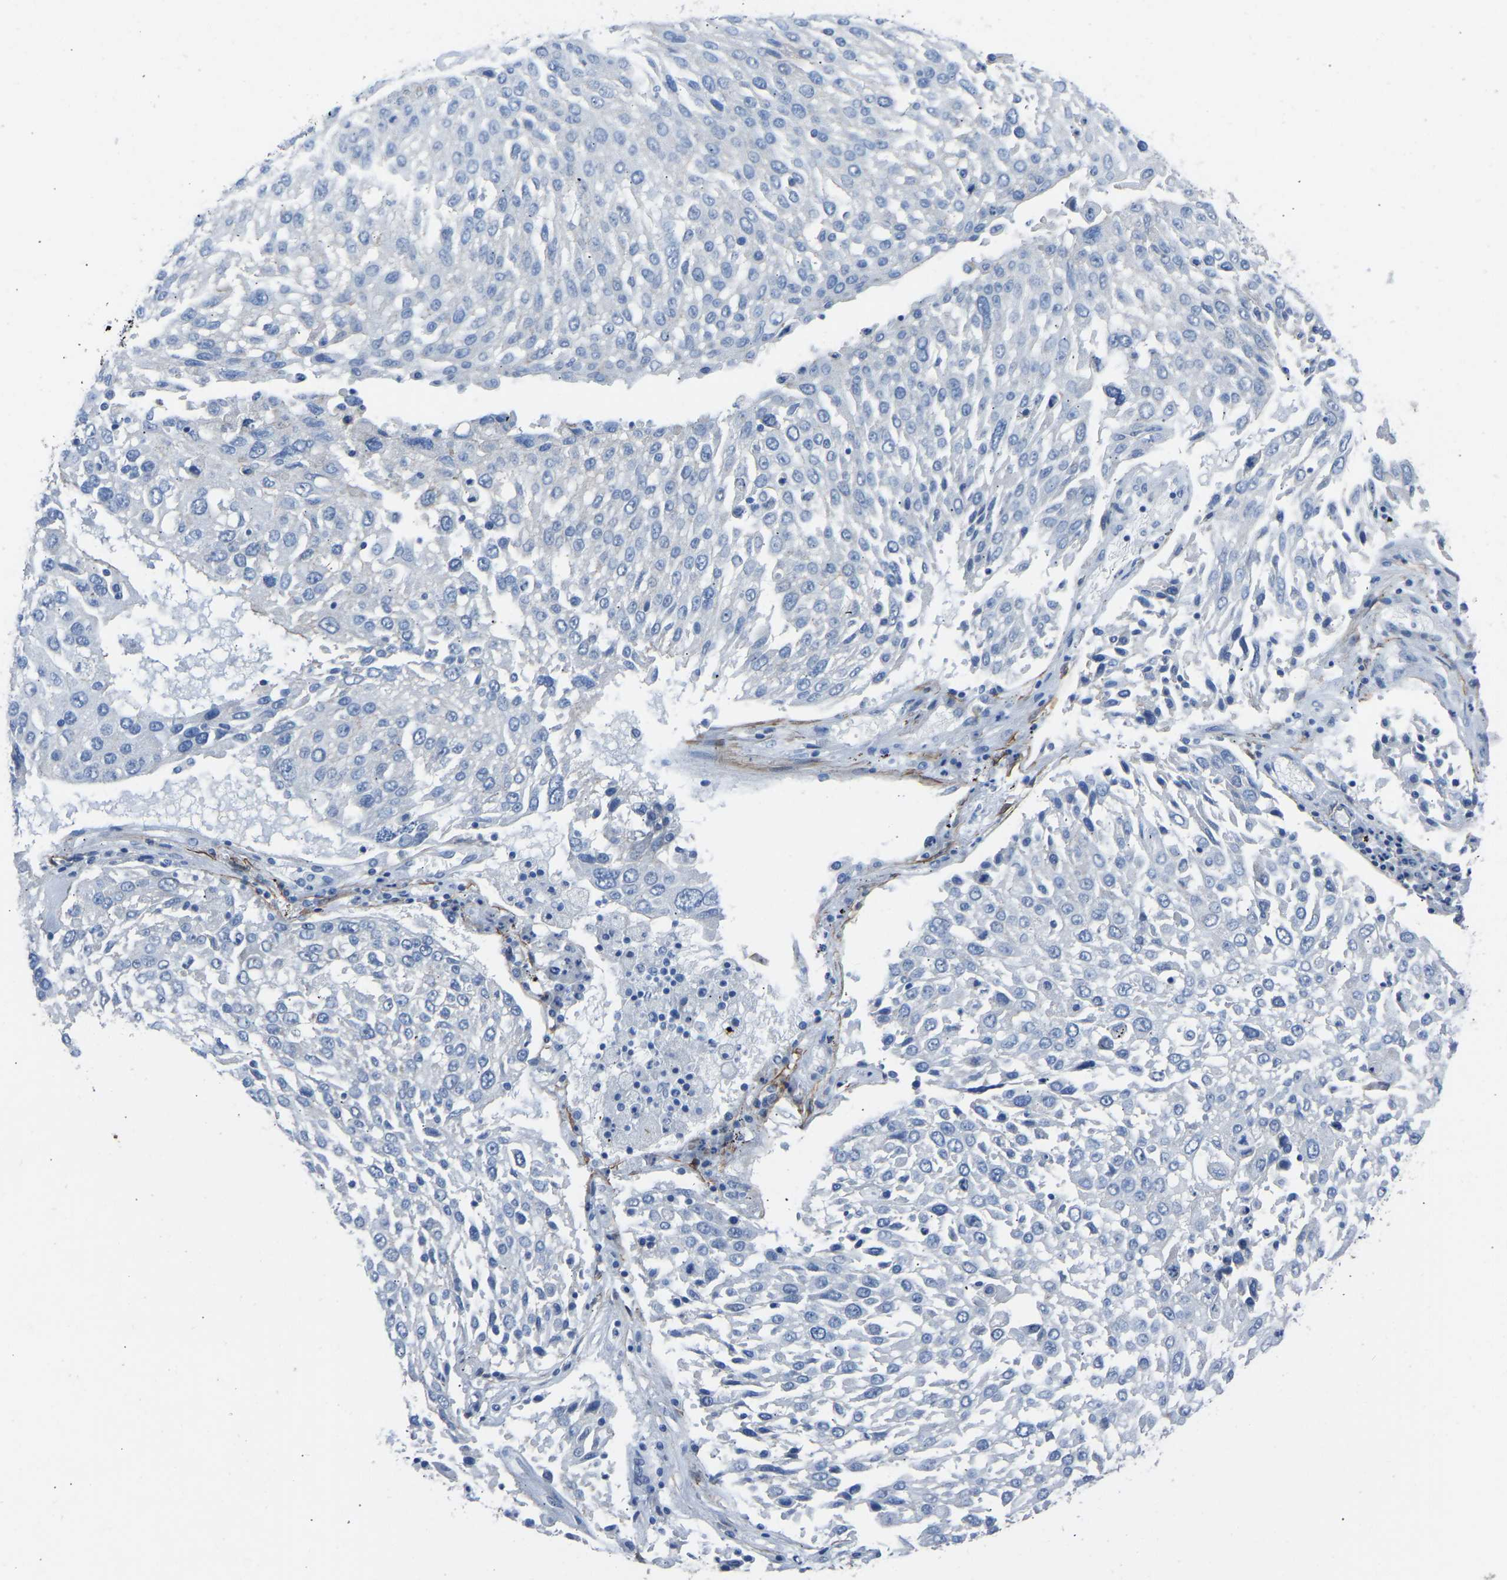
{"staining": {"intensity": "negative", "quantity": "none", "location": "none"}, "tissue": "lung cancer", "cell_type": "Tumor cells", "image_type": "cancer", "snomed": [{"axis": "morphology", "description": "Squamous cell carcinoma, NOS"}, {"axis": "topography", "description": "Lung"}], "caption": "Histopathology image shows no significant protein staining in tumor cells of lung squamous cell carcinoma. (Immunohistochemistry, brightfield microscopy, high magnification).", "gene": "MYH10", "patient": {"sex": "male", "age": 65}}